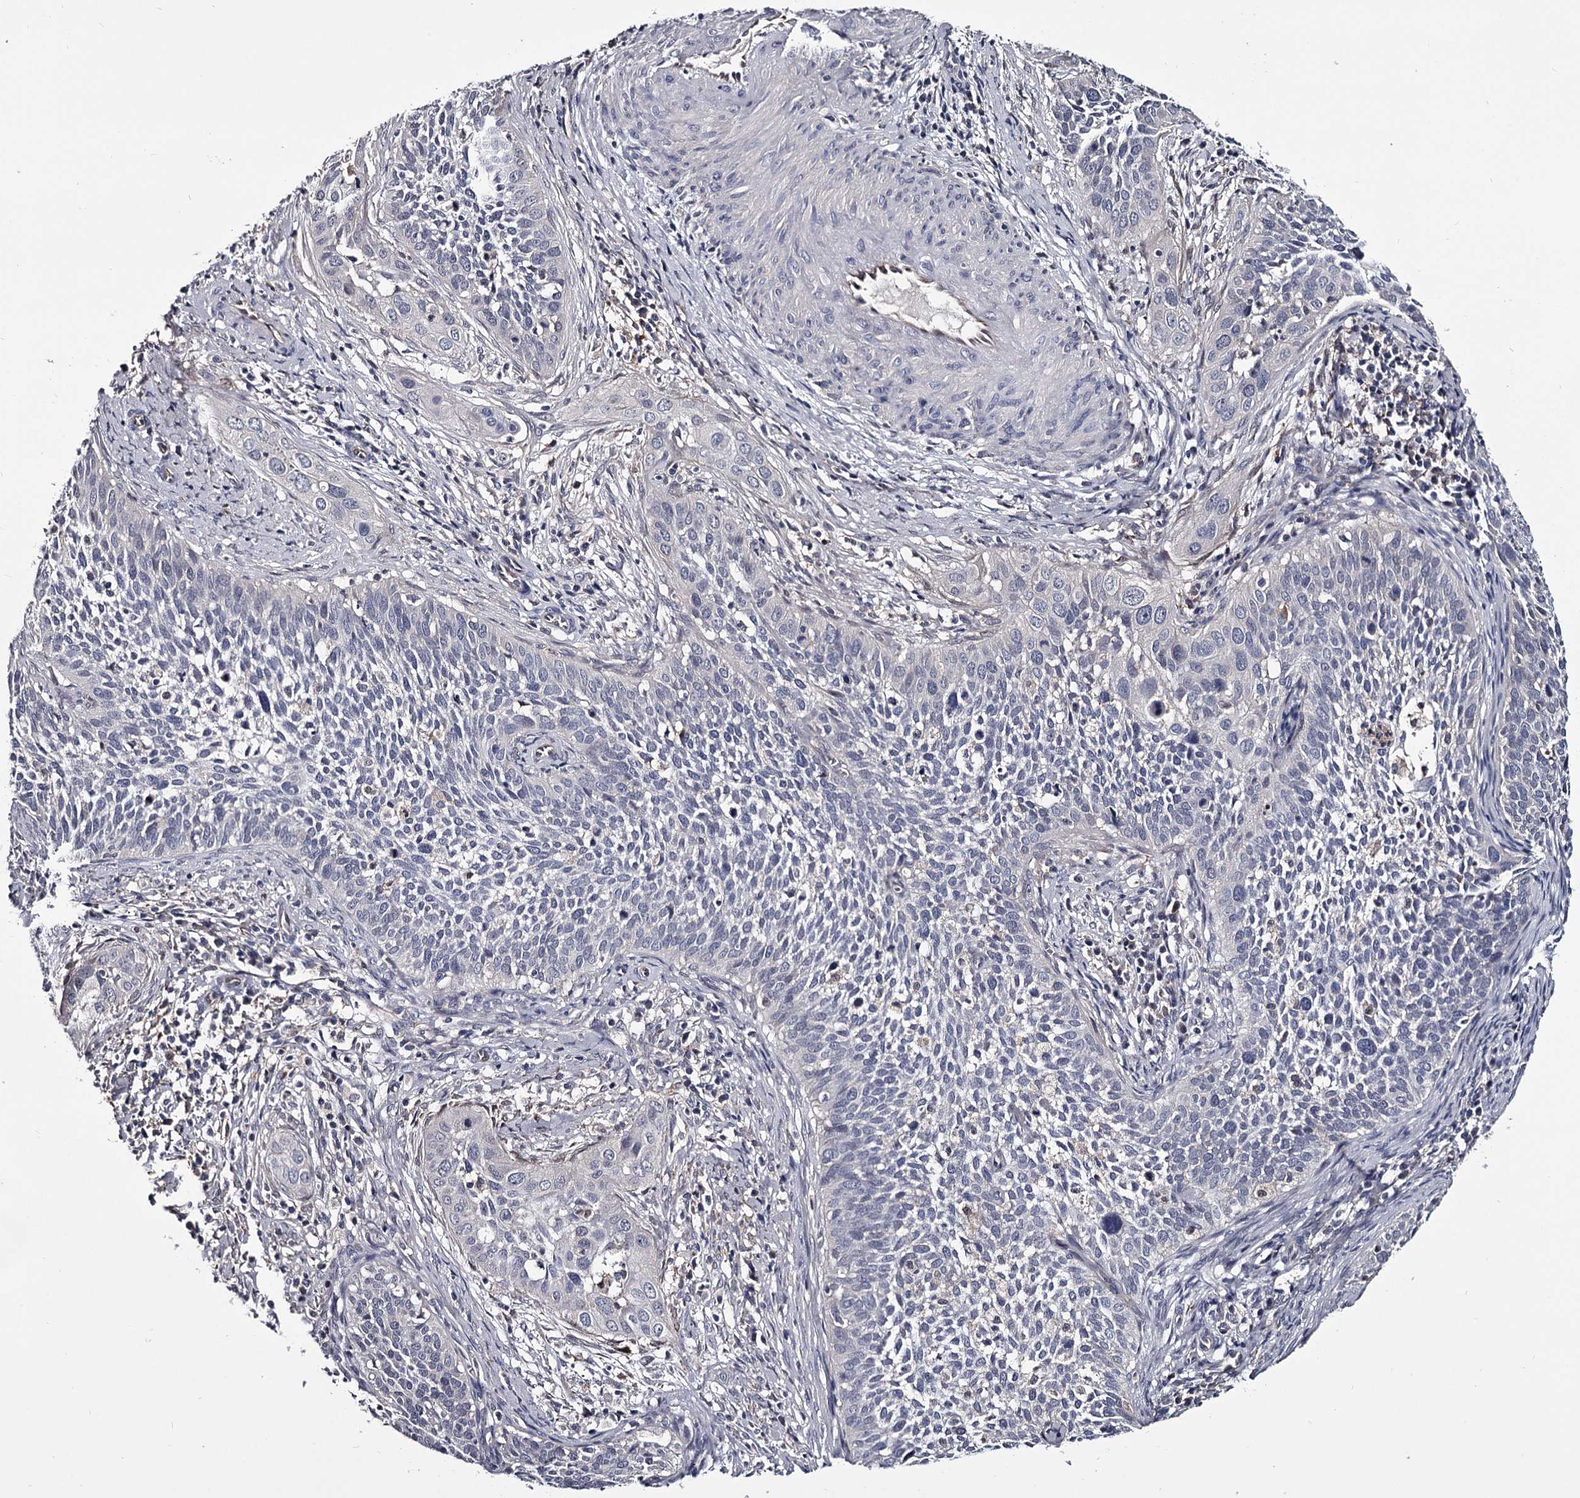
{"staining": {"intensity": "negative", "quantity": "none", "location": "none"}, "tissue": "cervical cancer", "cell_type": "Tumor cells", "image_type": "cancer", "snomed": [{"axis": "morphology", "description": "Squamous cell carcinoma, NOS"}, {"axis": "topography", "description": "Cervix"}], "caption": "Human squamous cell carcinoma (cervical) stained for a protein using IHC reveals no expression in tumor cells.", "gene": "GSTO1", "patient": {"sex": "female", "age": 34}}